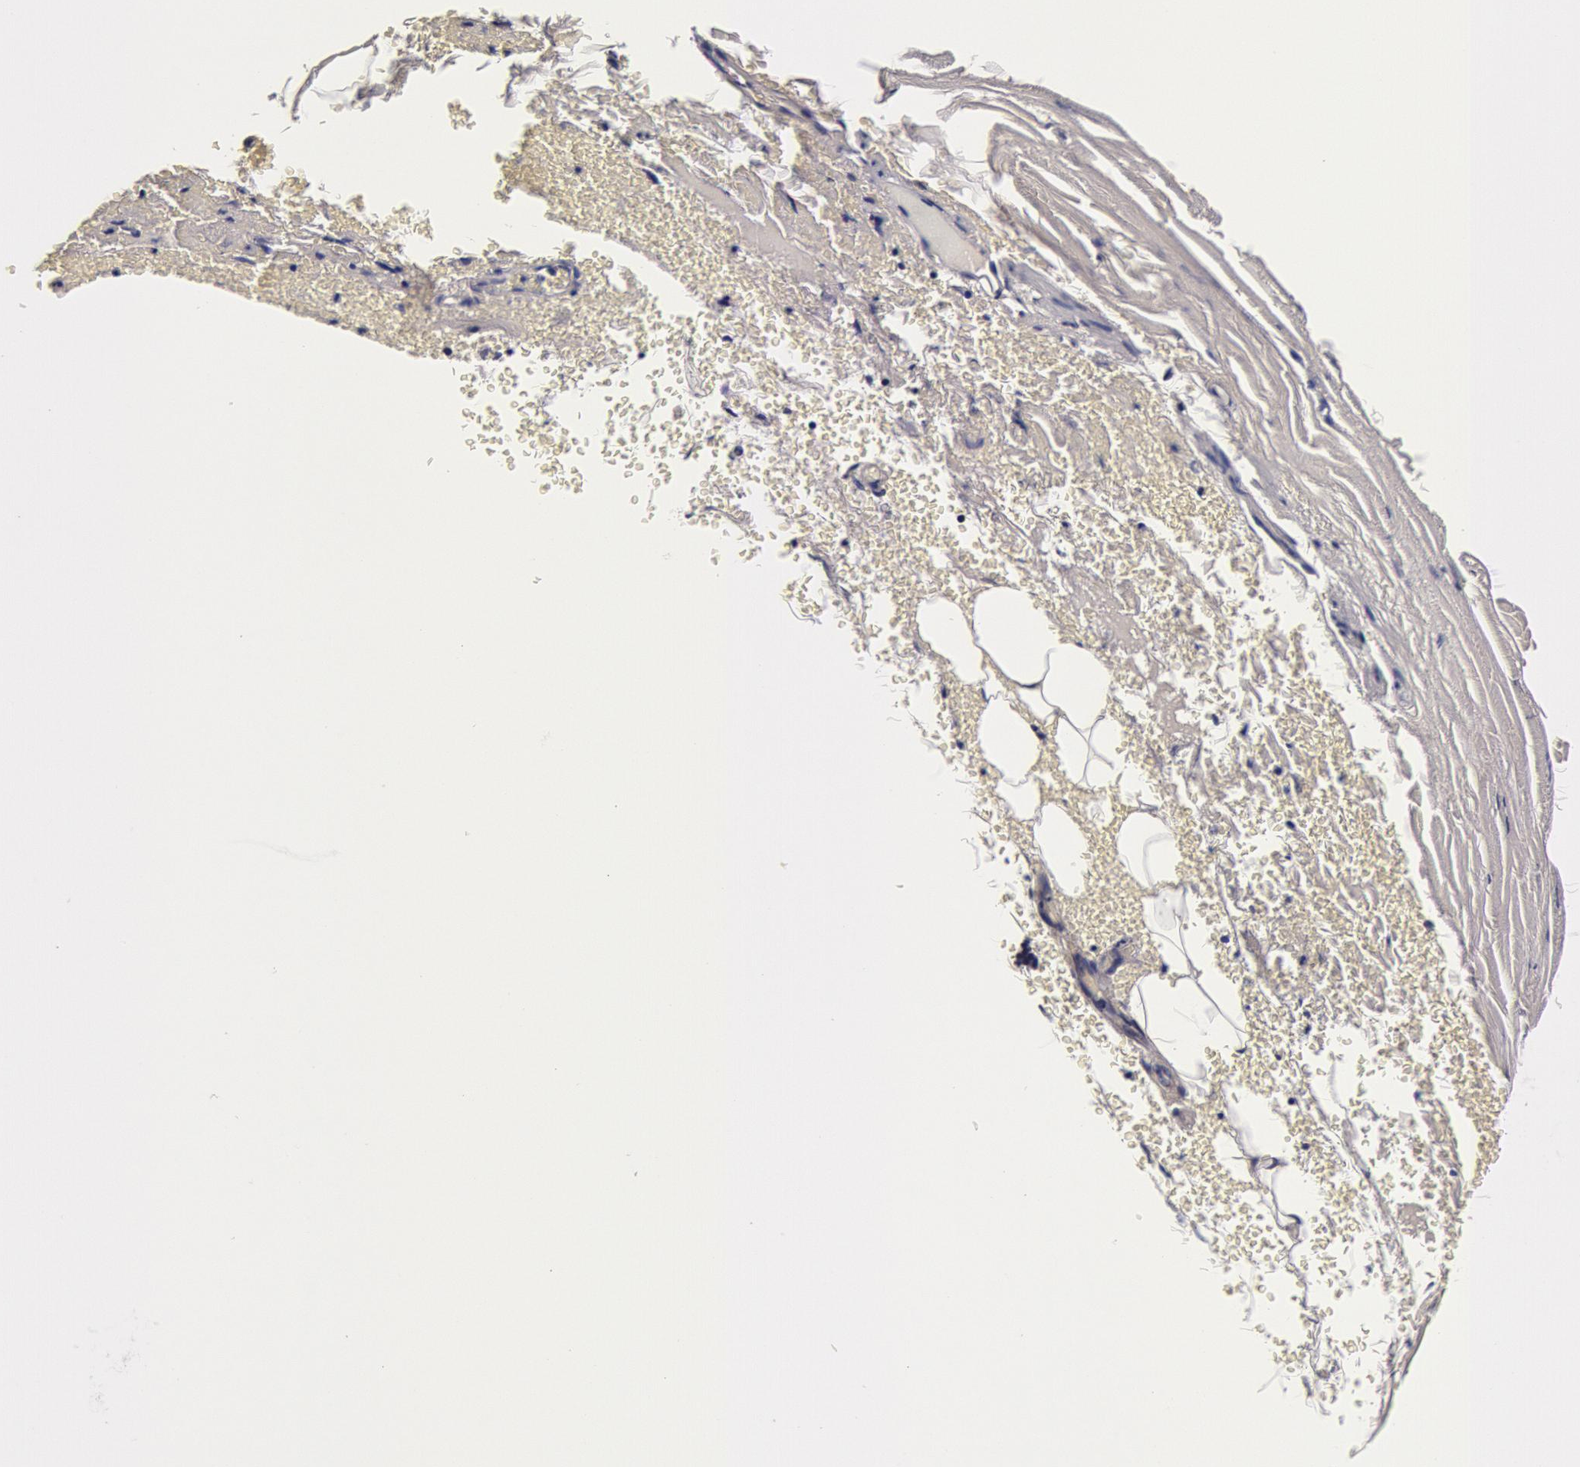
{"staining": {"intensity": "negative", "quantity": "none", "location": "none"}, "tissue": "bronchus", "cell_type": "Respiratory epithelial cells", "image_type": "normal", "snomed": [{"axis": "morphology", "description": "Normal tissue, NOS"}, {"axis": "topography", "description": "Cartilage tissue"}], "caption": "This is an immunohistochemistry micrograph of benign human bronchus. There is no staining in respiratory epithelial cells.", "gene": "CCDC22", "patient": {"sex": "female", "age": 63}}